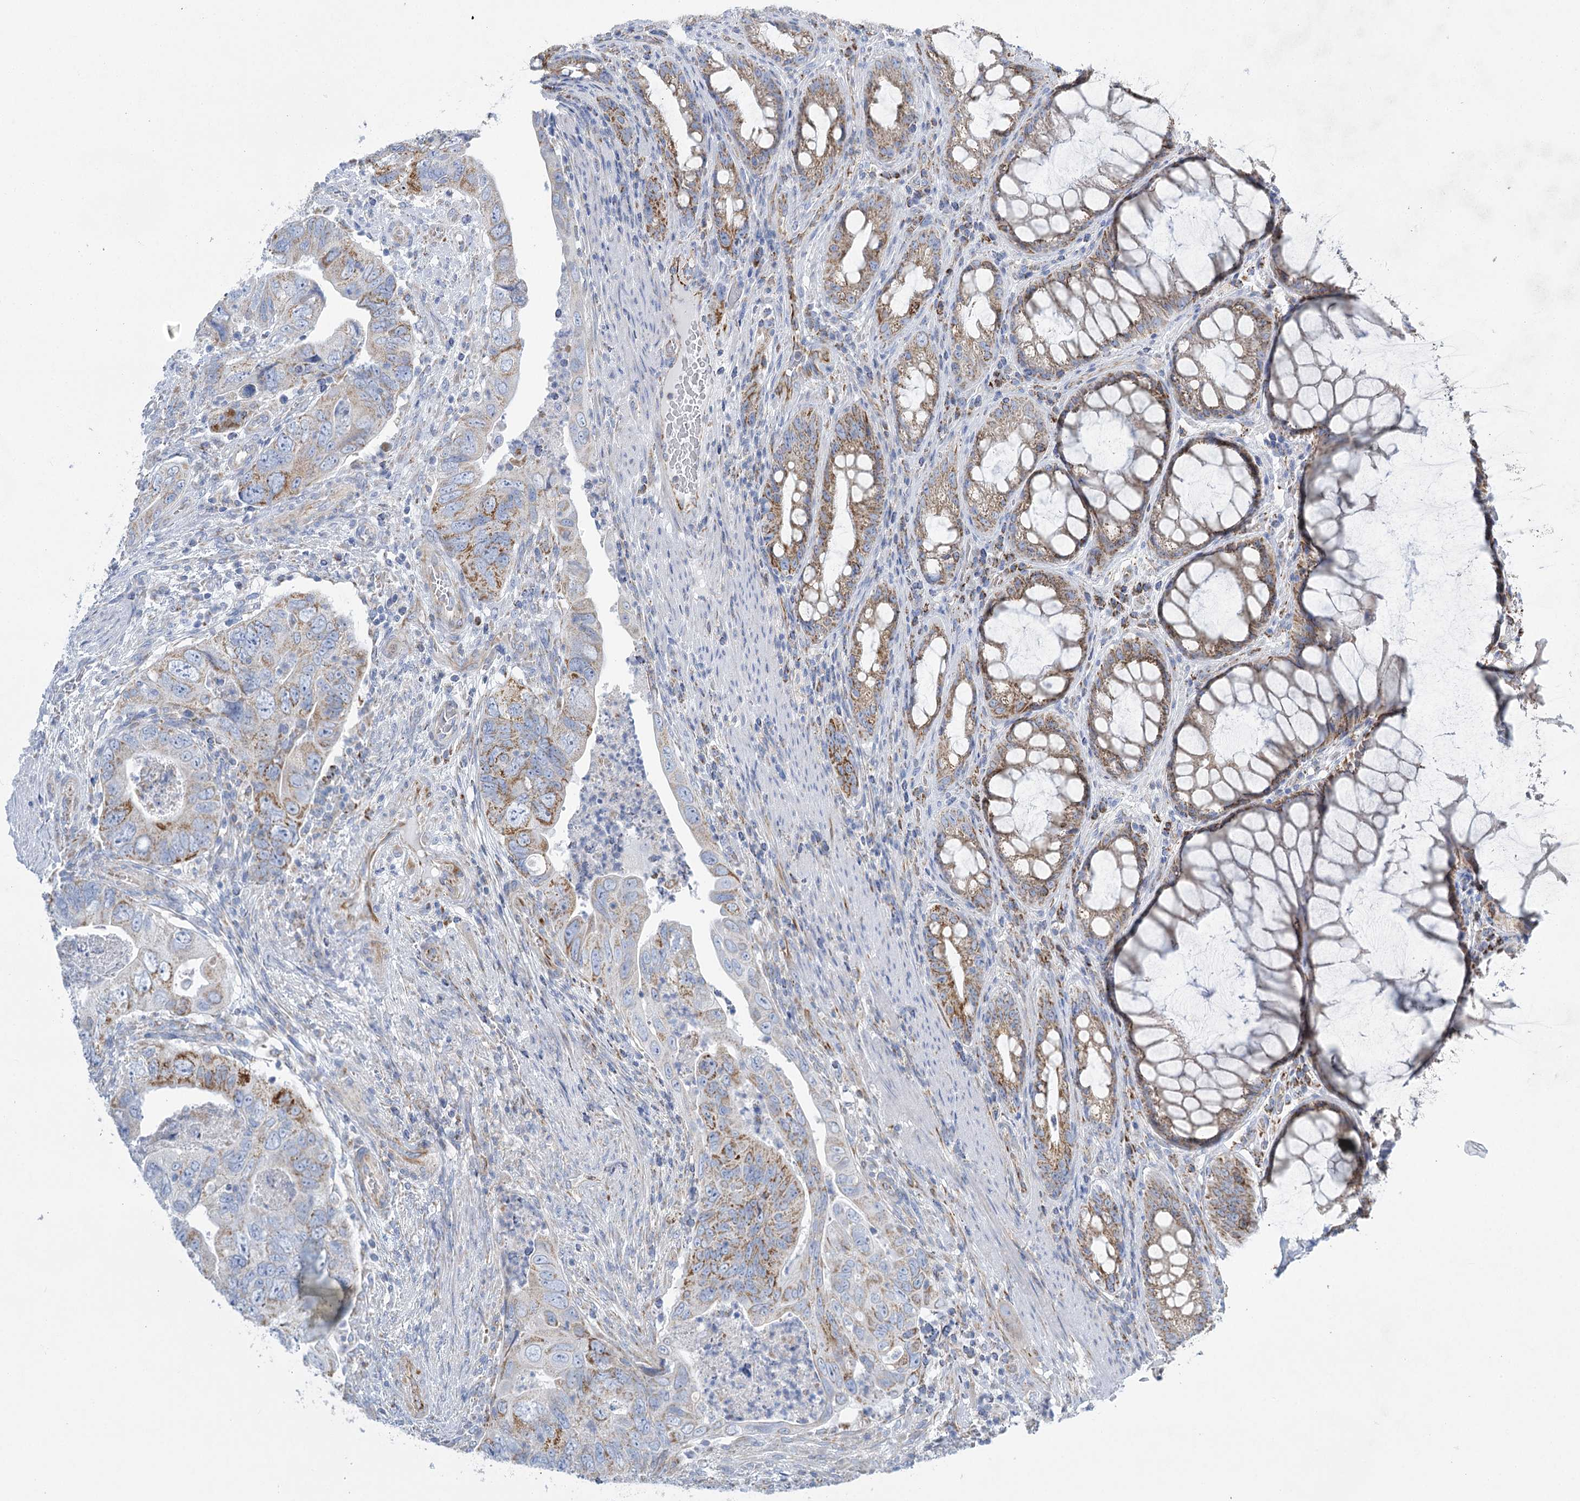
{"staining": {"intensity": "strong", "quantity": "<25%", "location": "cytoplasmic/membranous"}, "tissue": "colorectal cancer", "cell_type": "Tumor cells", "image_type": "cancer", "snomed": [{"axis": "morphology", "description": "Adenocarcinoma, NOS"}, {"axis": "topography", "description": "Rectum"}], "caption": "An immunohistochemistry image of tumor tissue is shown. Protein staining in brown labels strong cytoplasmic/membranous positivity in colorectal adenocarcinoma within tumor cells.", "gene": "DHTKD1", "patient": {"sex": "male", "age": 63}}